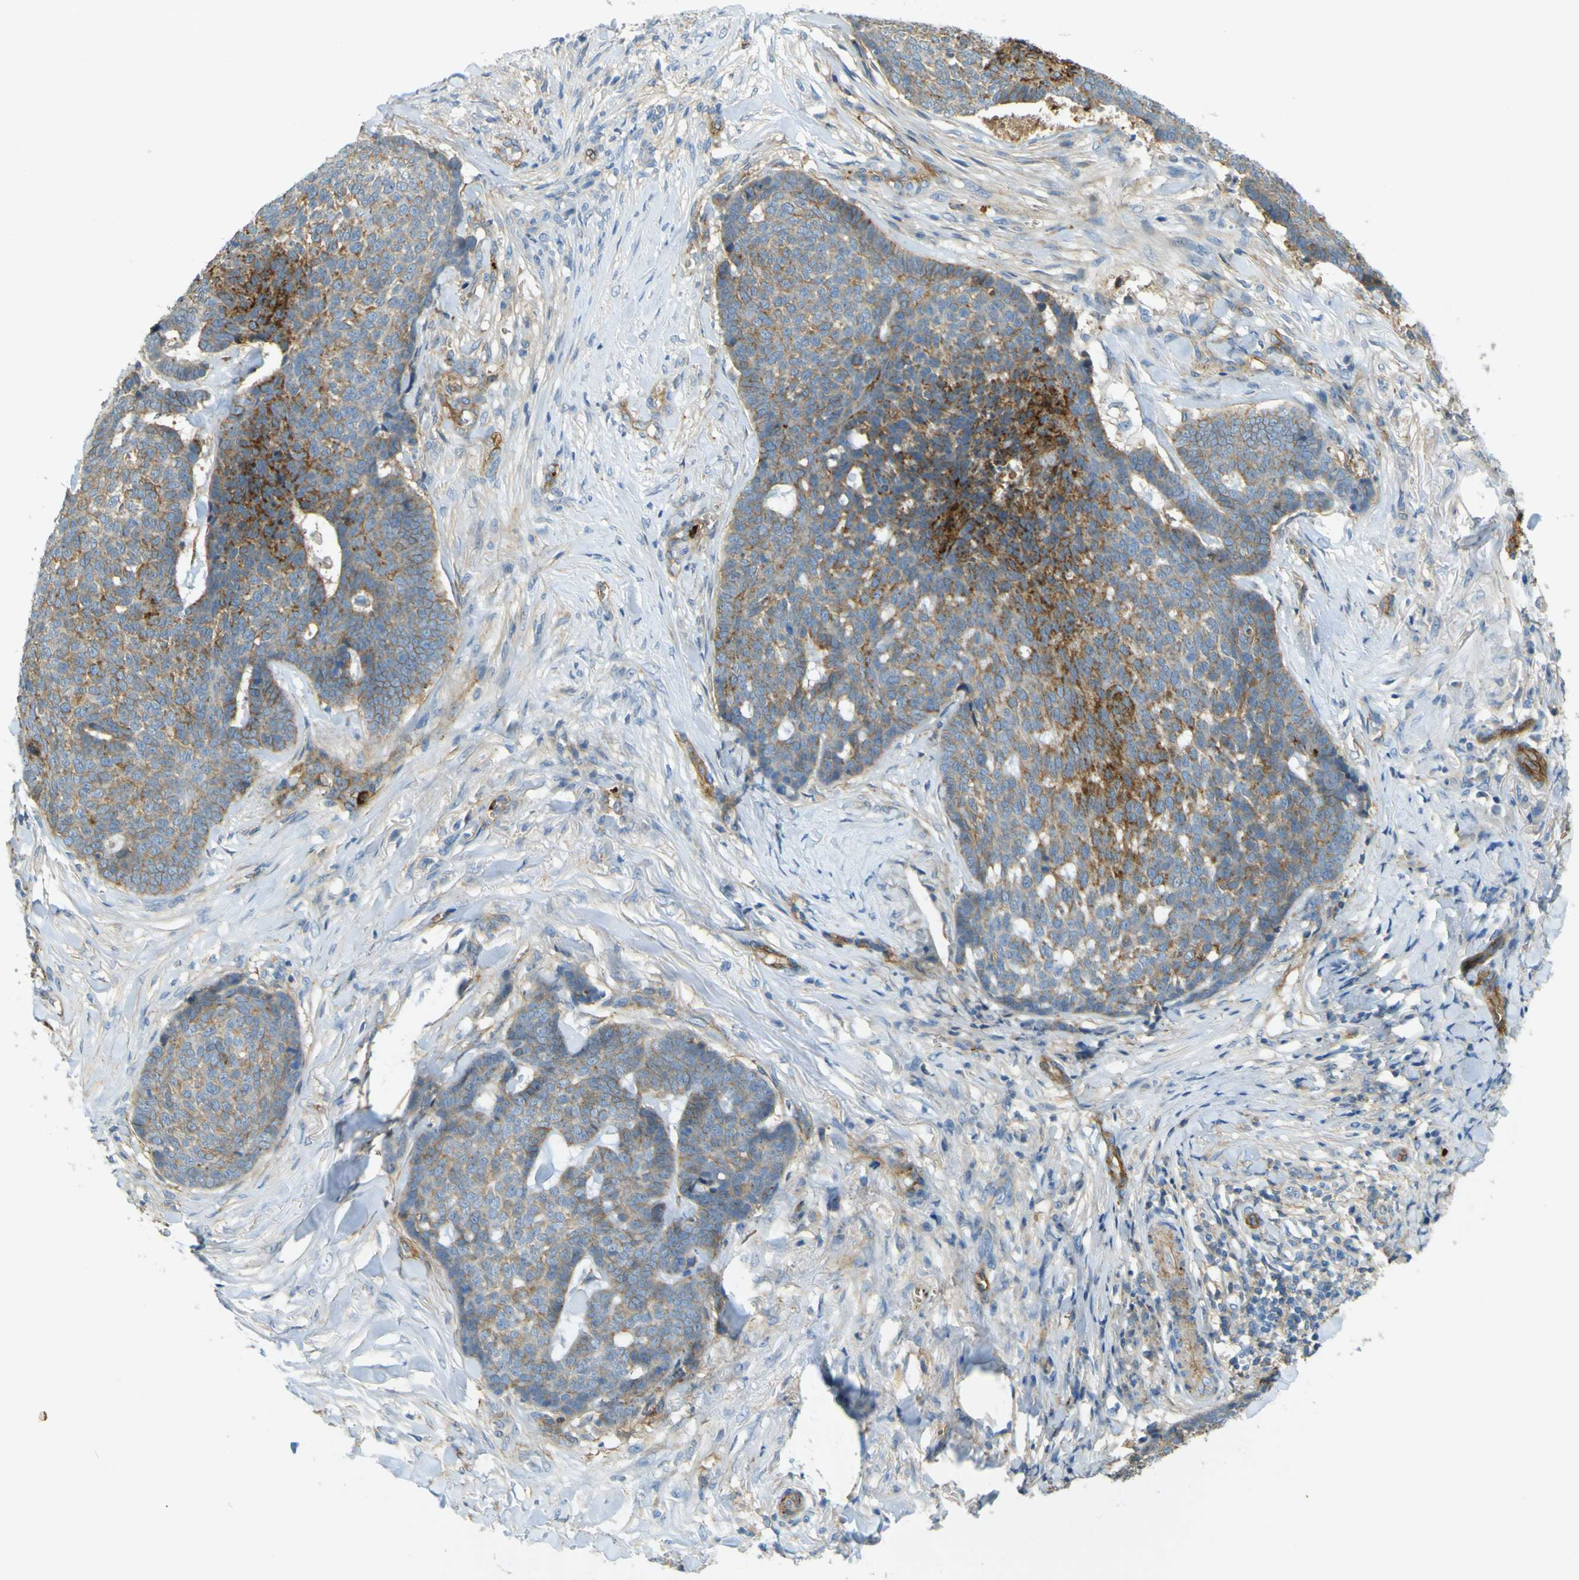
{"staining": {"intensity": "moderate", "quantity": ">75%", "location": "cytoplasmic/membranous"}, "tissue": "skin cancer", "cell_type": "Tumor cells", "image_type": "cancer", "snomed": [{"axis": "morphology", "description": "Basal cell carcinoma"}, {"axis": "topography", "description": "Skin"}], "caption": "The image shows a brown stain indicating the presence of a protein in the cytoplasmic/membranous of tumor cells in skin basal cell carcinoma. (IHC, brightfield microscopy, high magnification).", "gene": "PLXDC1", "patient": {"sex": "male", "age": 84}}